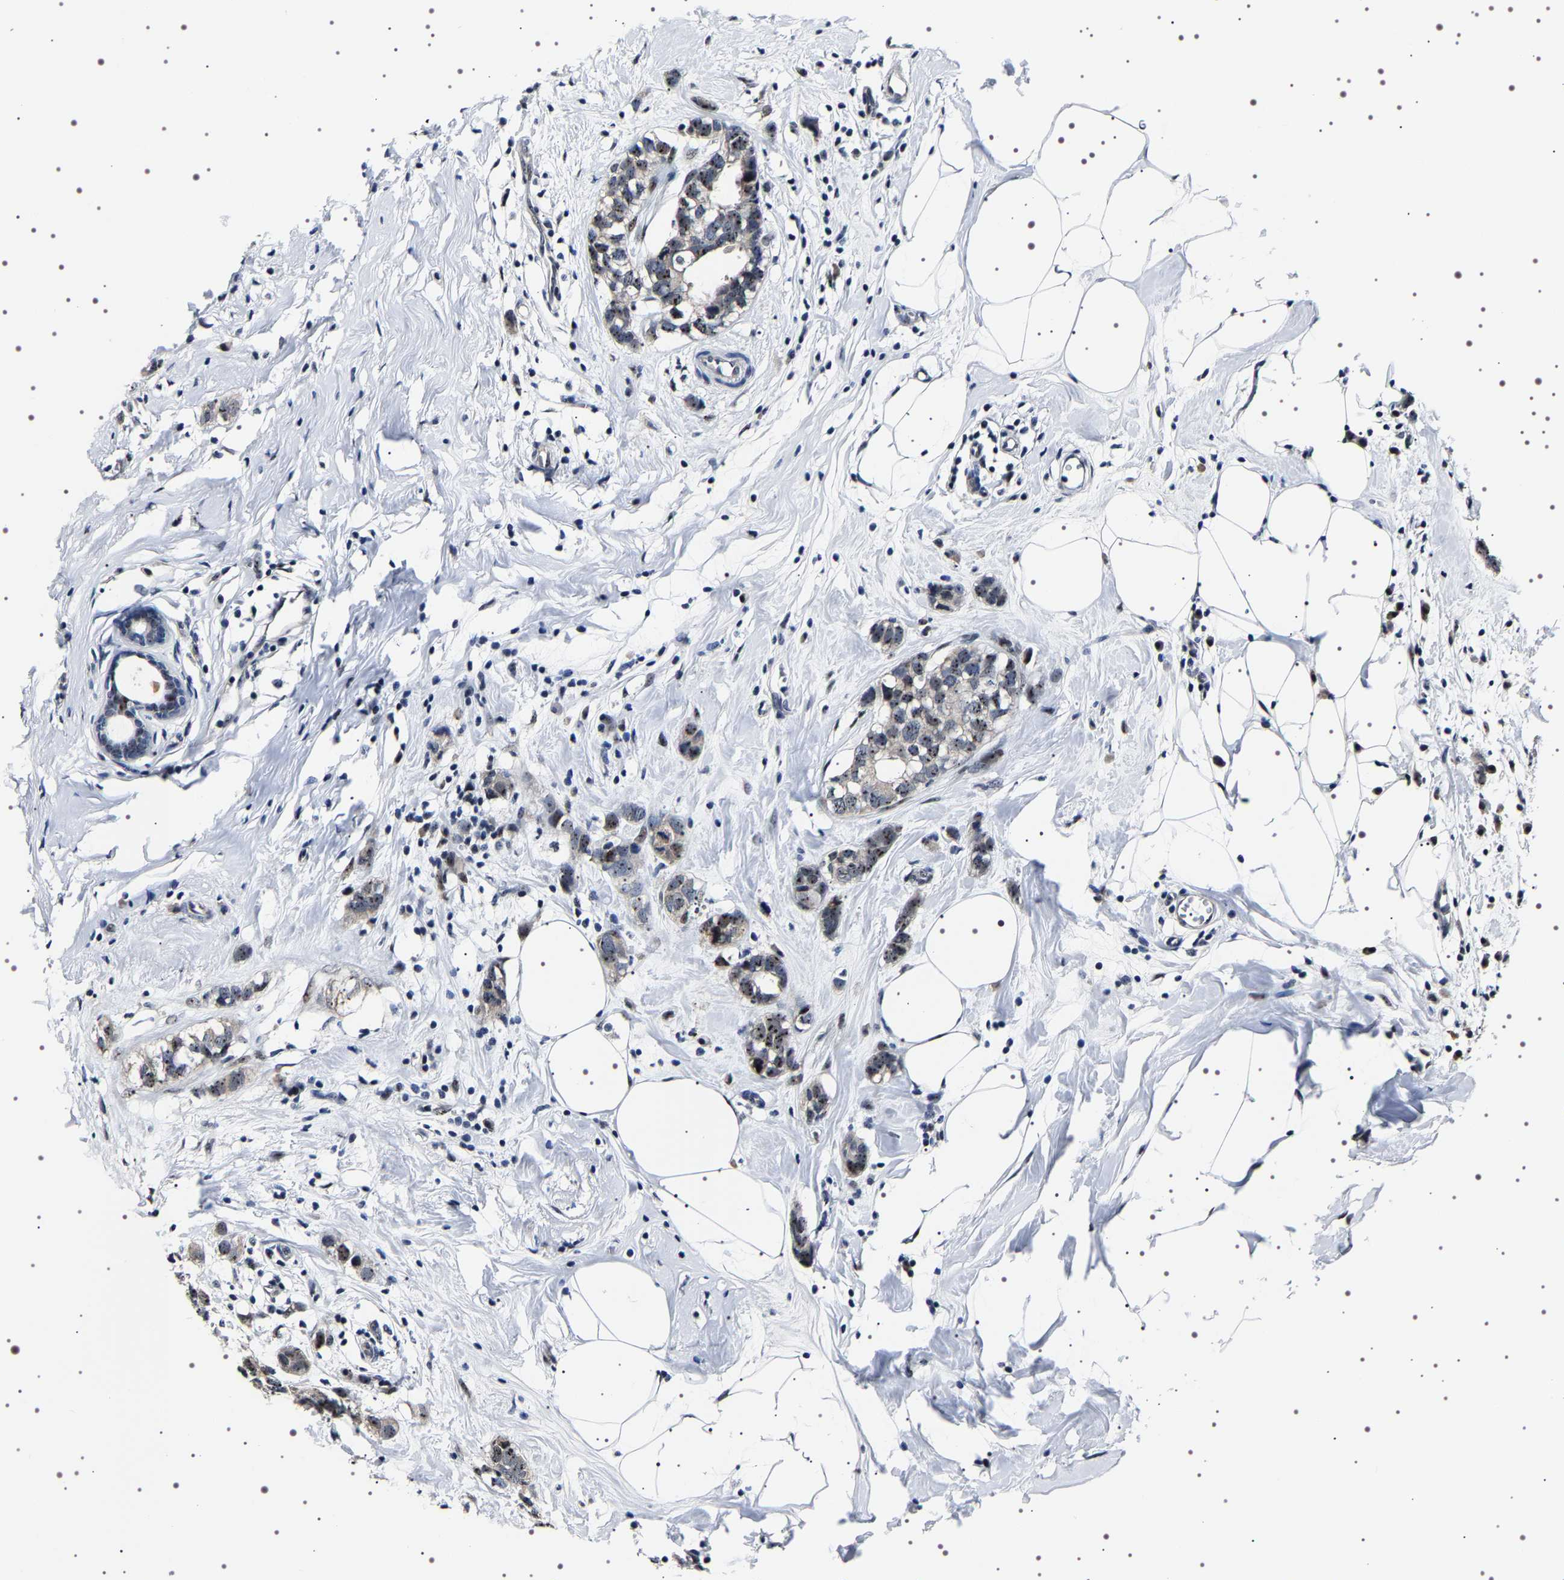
{"staining": {"intensity": "moderate", "quantity": ">75%", "location": "nuclear"}, "tissue": "breast cancer", "cell_type": "Tumor cells", "image_type": "cancer", "snomed": [{"axis": "morphology", "description": "Normal tissue, NOS"}, {"axis": "morphology", "description": "Duct carcinoma"}, {"axis": "topography", "description": "Breast"}], "caption": "Breast invasive ductal carcinoma tissue shows moderate nuclear positivity in about >75% of tumor cells", "gene": "GNL3", "patient": {"sex": "female", "age": 50}}